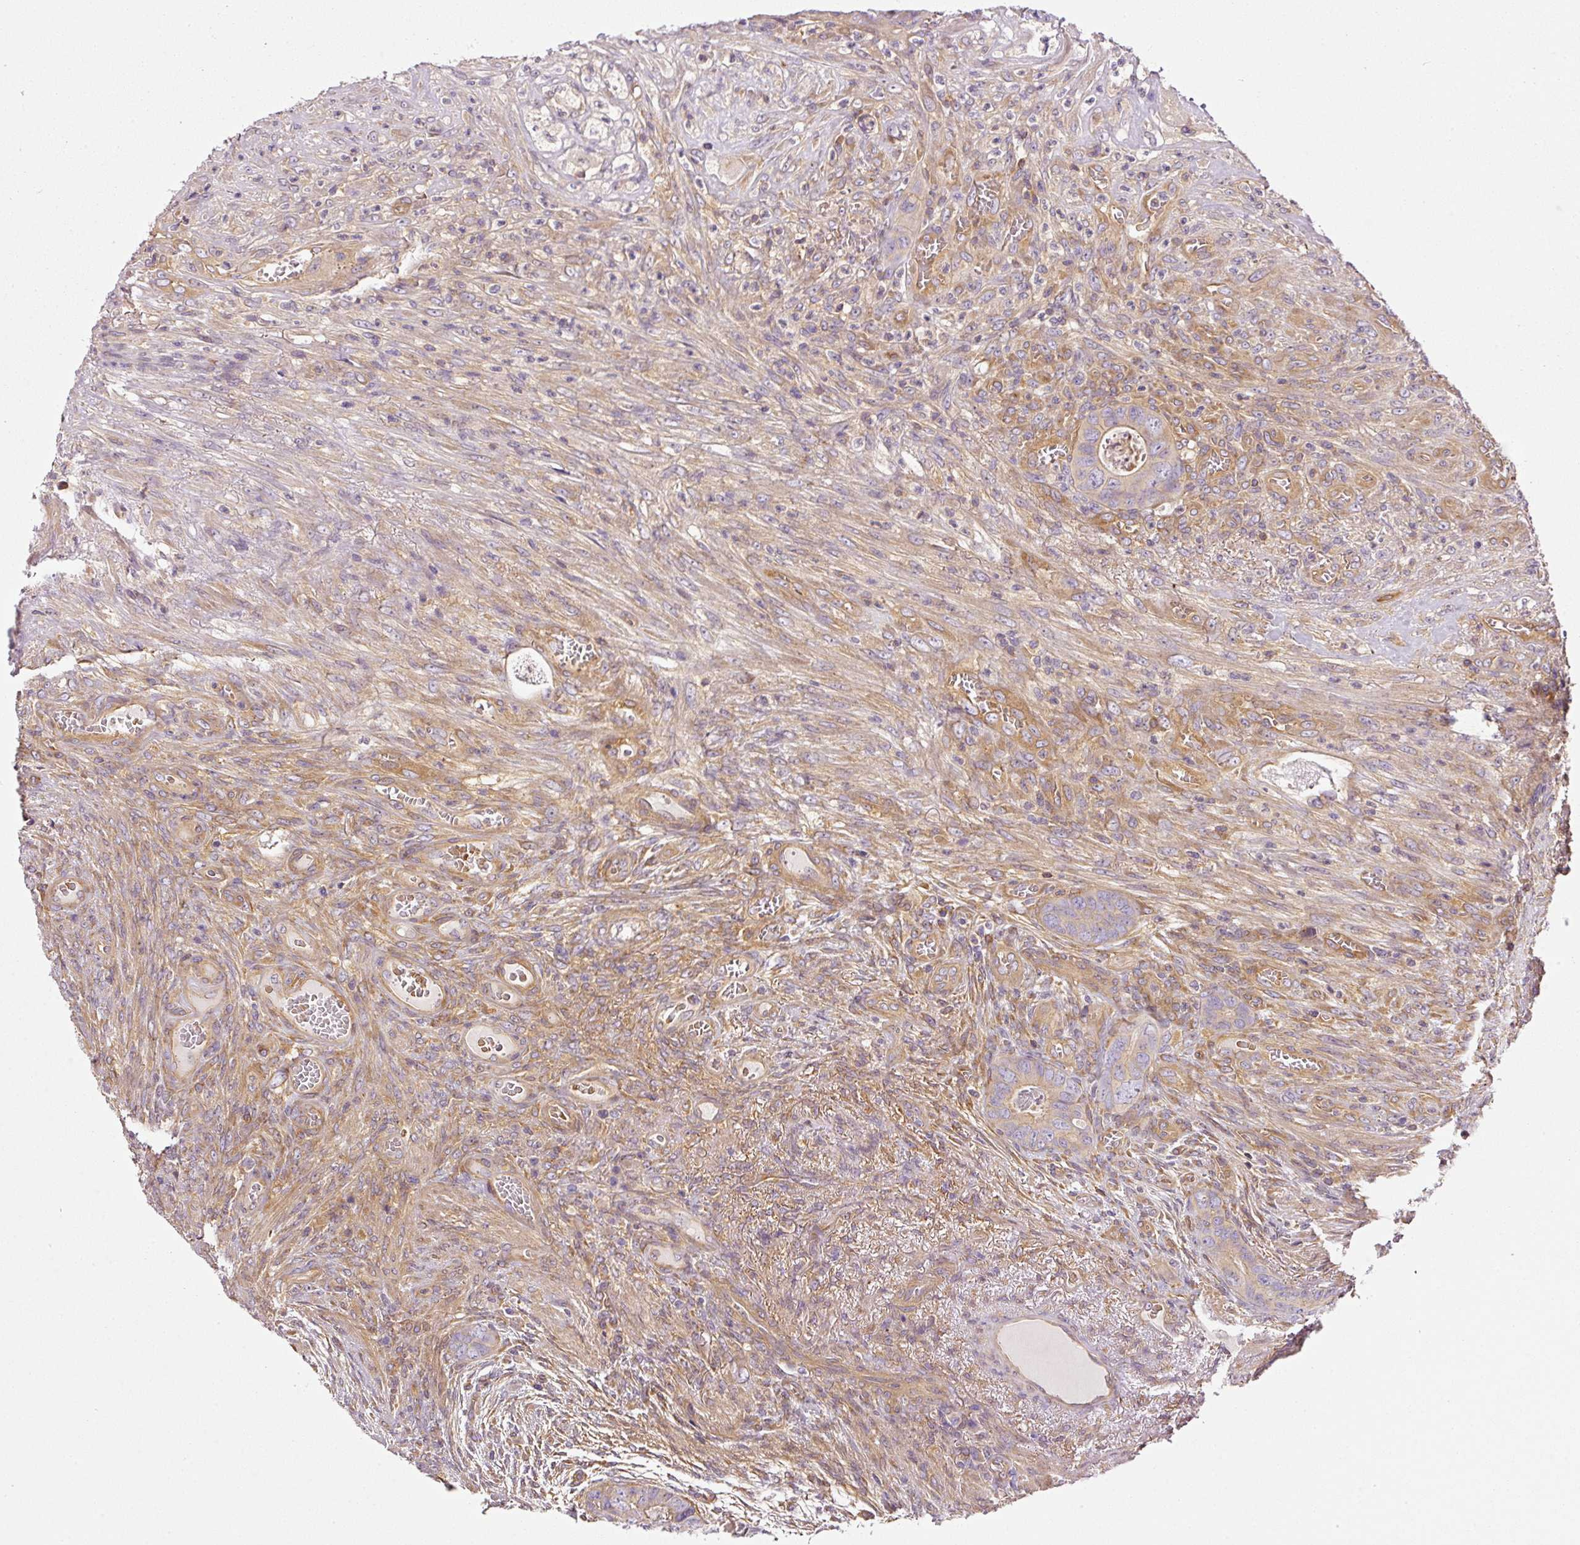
{"staining": {"intensity": "weak", "quantity": "<25%", "location": "cytoplasmic/membranous"}, "tissue": "colorectal cancer", "cell_type": "Tumor cells", "image_type": "cancer", "snomed": [{"axis": "morphology", "description": "Adenocarcinoma, NOS"}, {"axis": "topography", "description": "Rectum"}], "caption": "DAB (3,3'-diaminobenzidine) immunohistochemical staining of human colorectal cancer (adenocarcinoma) exhibits no significant expression in tumor cells.", "gene": "TBC1D2B", "patient": {"sex": "female", "age": 78}}